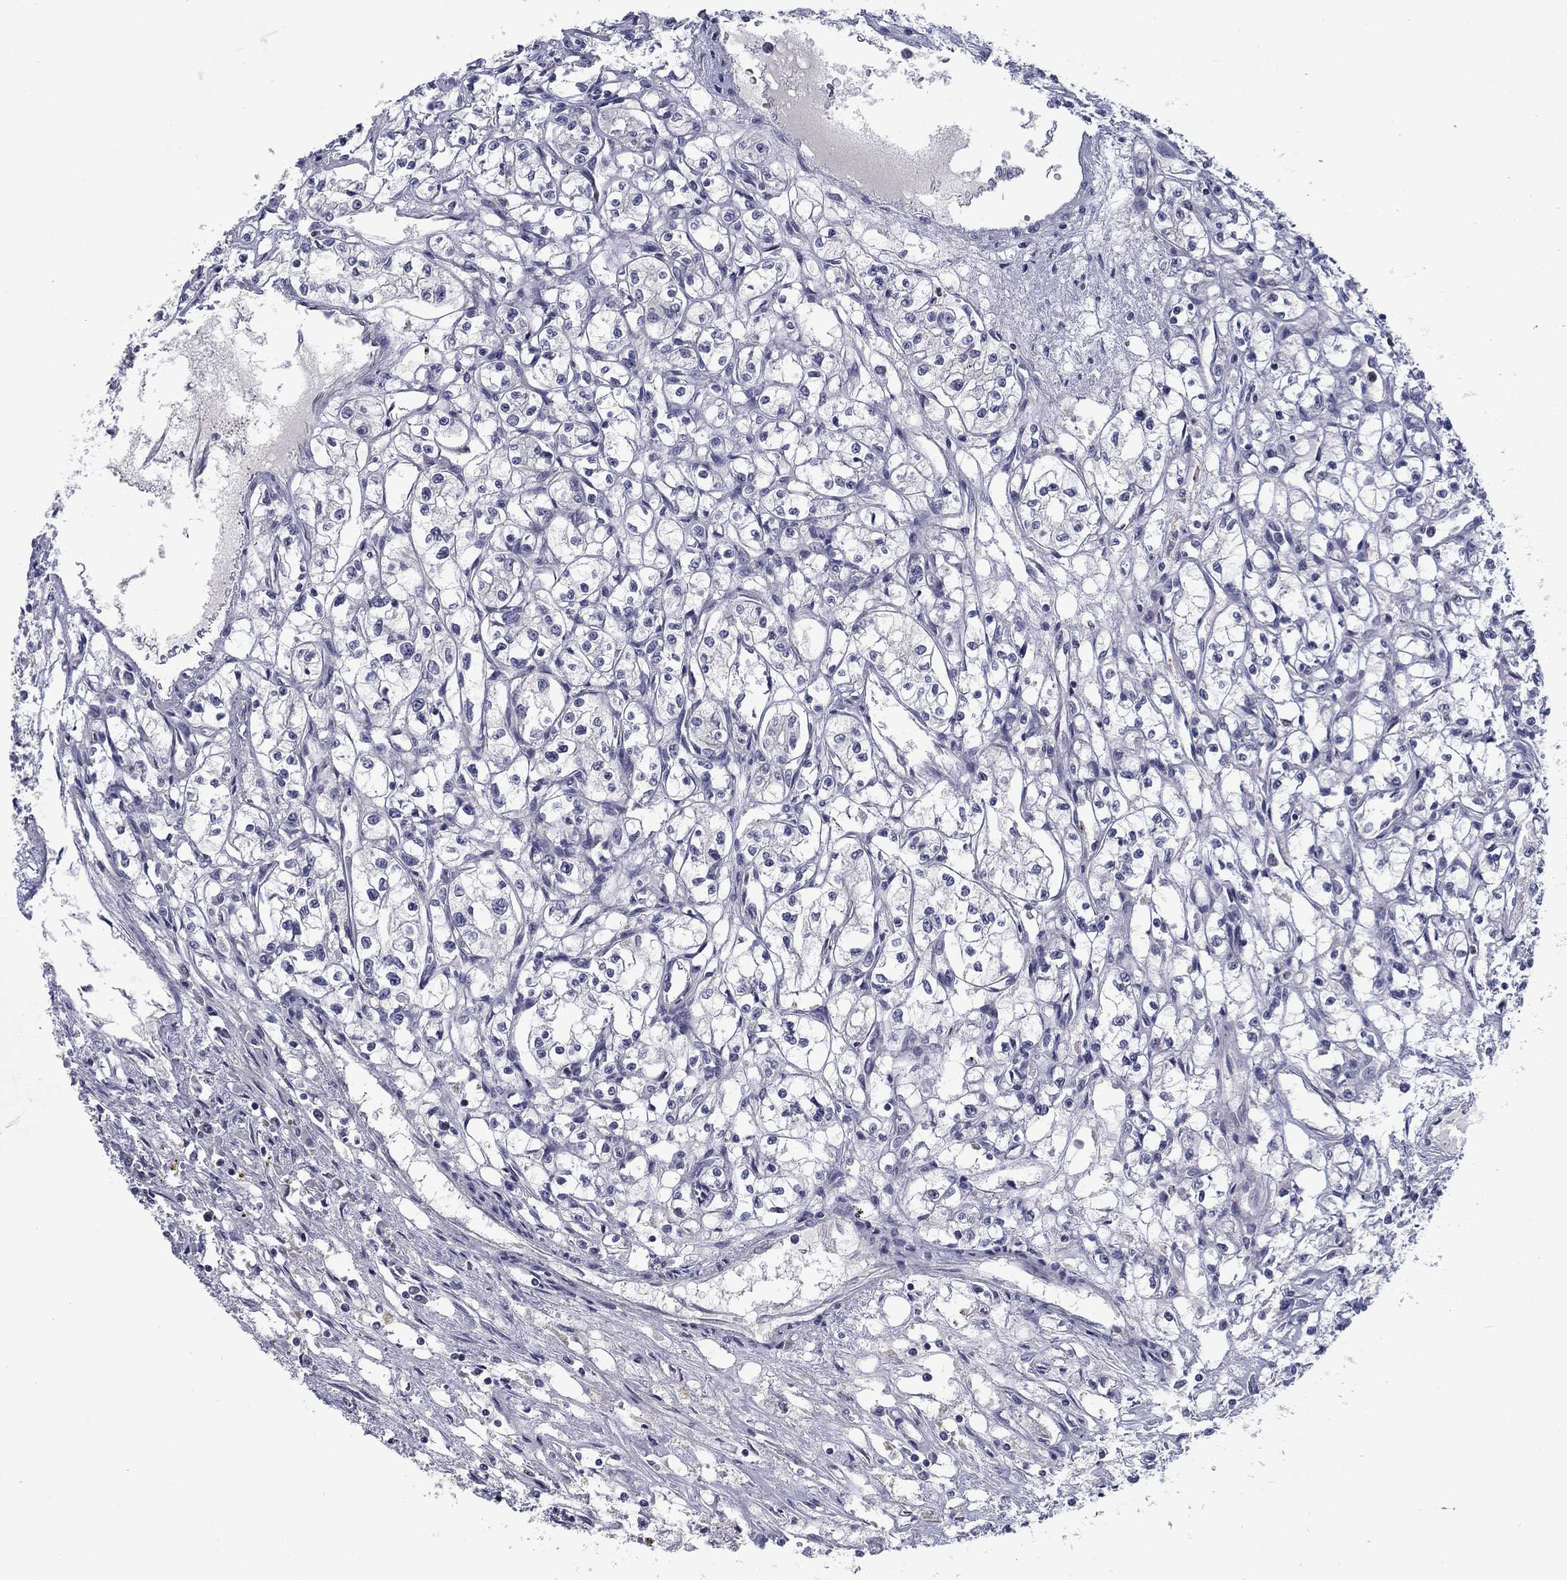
{"staining": {"intensity": "negative", "quantity": "none", "location": "none"}, "tissue": "renal cancer", "cell_type": "Tumor cells", "image_type": "cancer", "snomed": [{"axis": "morphology", "description": "Adenocarcinoma, NOS"}, {"axis": "topography", "description": "Kidney"}], "caption": "DAB (3,3'-diaminobenzidine) immunohistochemical staining of renal cancer shows no significant expression in tumor cells.", "gene": "KIF15", "patient": {"sex": "male", "age": 56}}